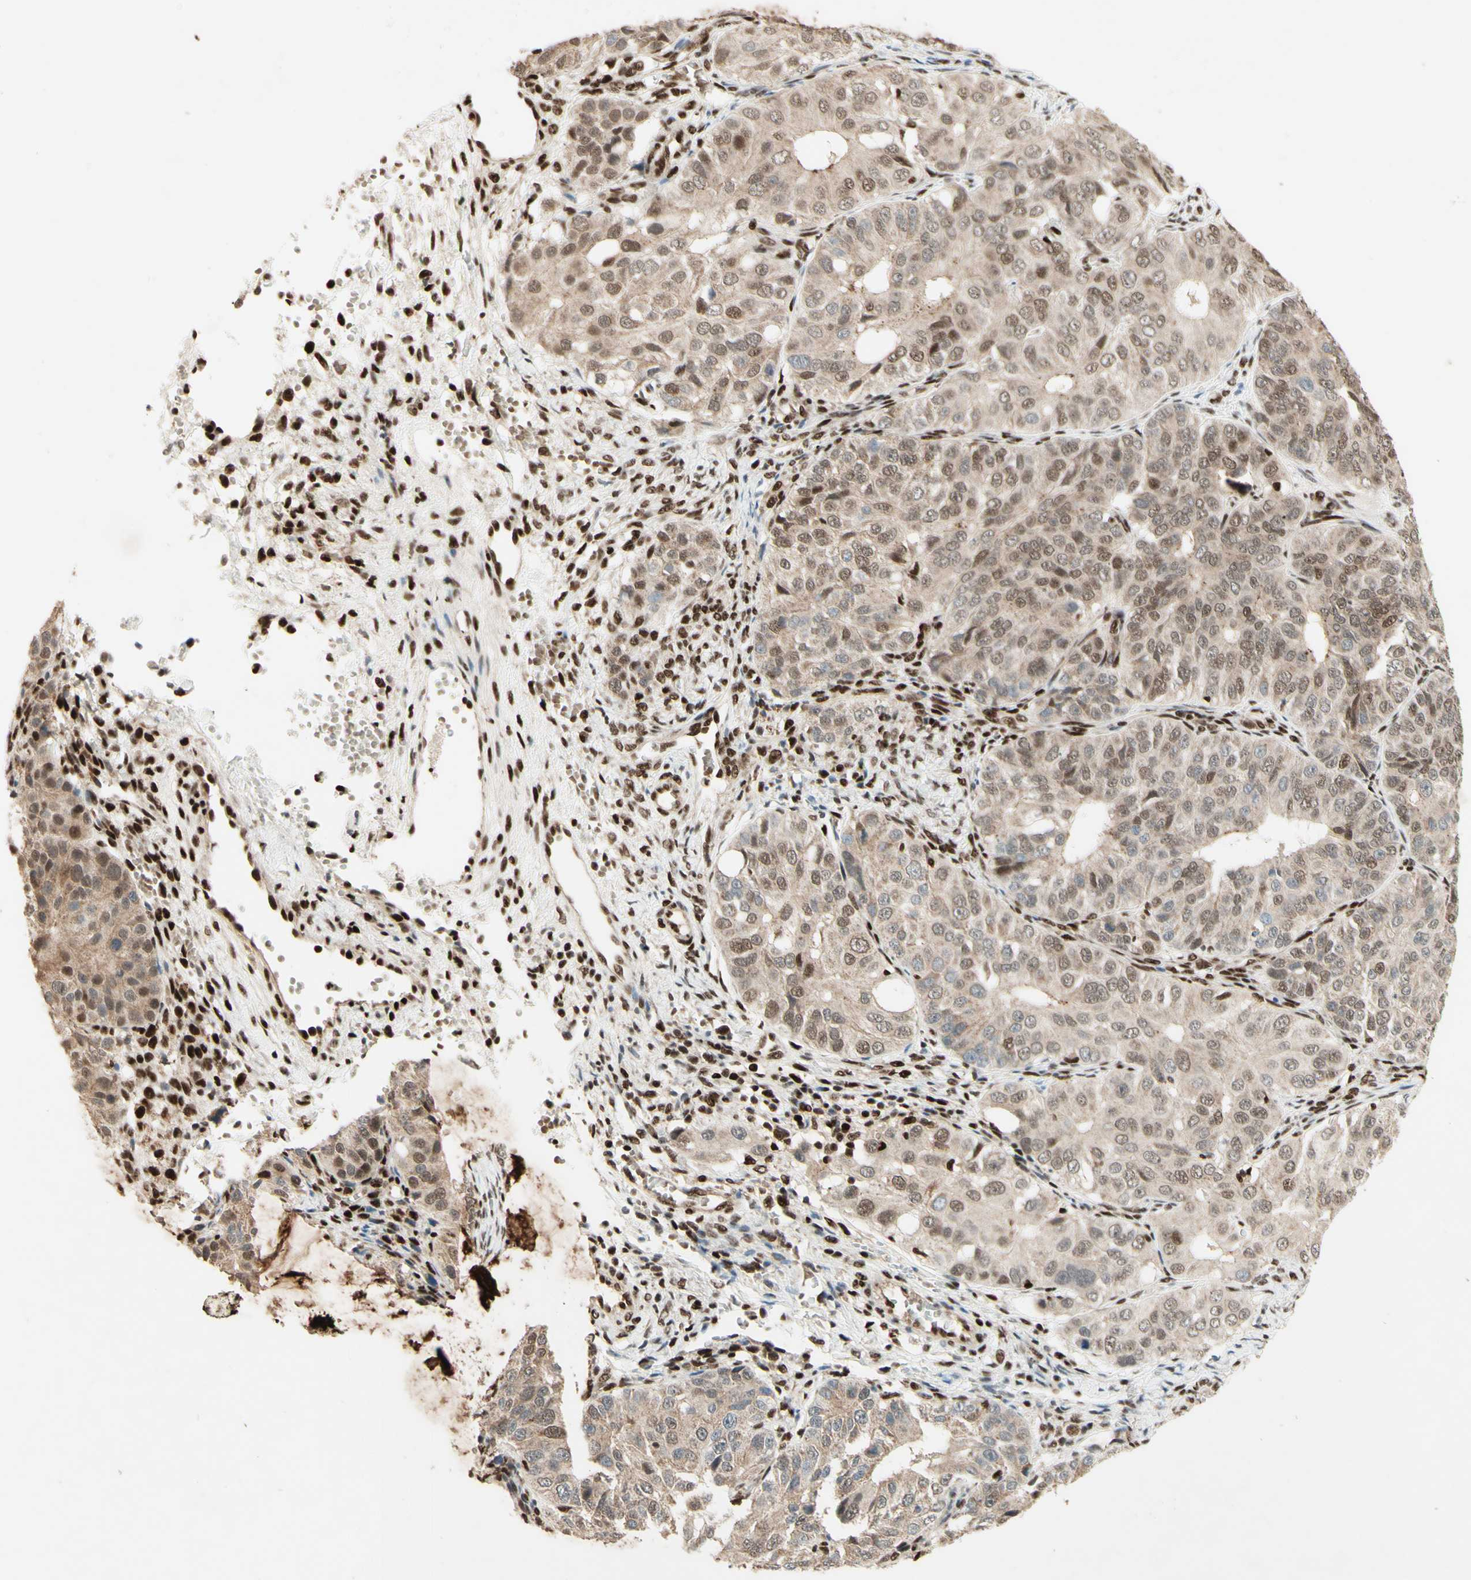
{"staining": {"intensity": "weak", "quantity": "25%-75%", "location": "cytoplasmic/membranous,nuclear"}, "tissue": "ovarian cancer", "cell_type": "Tumor cells", "image_type": "cancer", "snomed": [{"axis": "morphology", "description": "Carcinoma, endometroid"}, {"axis": "topography", "description": "Ovary"}], "caption": "Ovarian cancer stained for a protein (brown) reveals weak cytoplasmic/membranous and nuclear positive staining in approximately 25%-75% of tumor cells.", "gene": "NR3C1", "patient": {"sex": "female", "age": 51}}